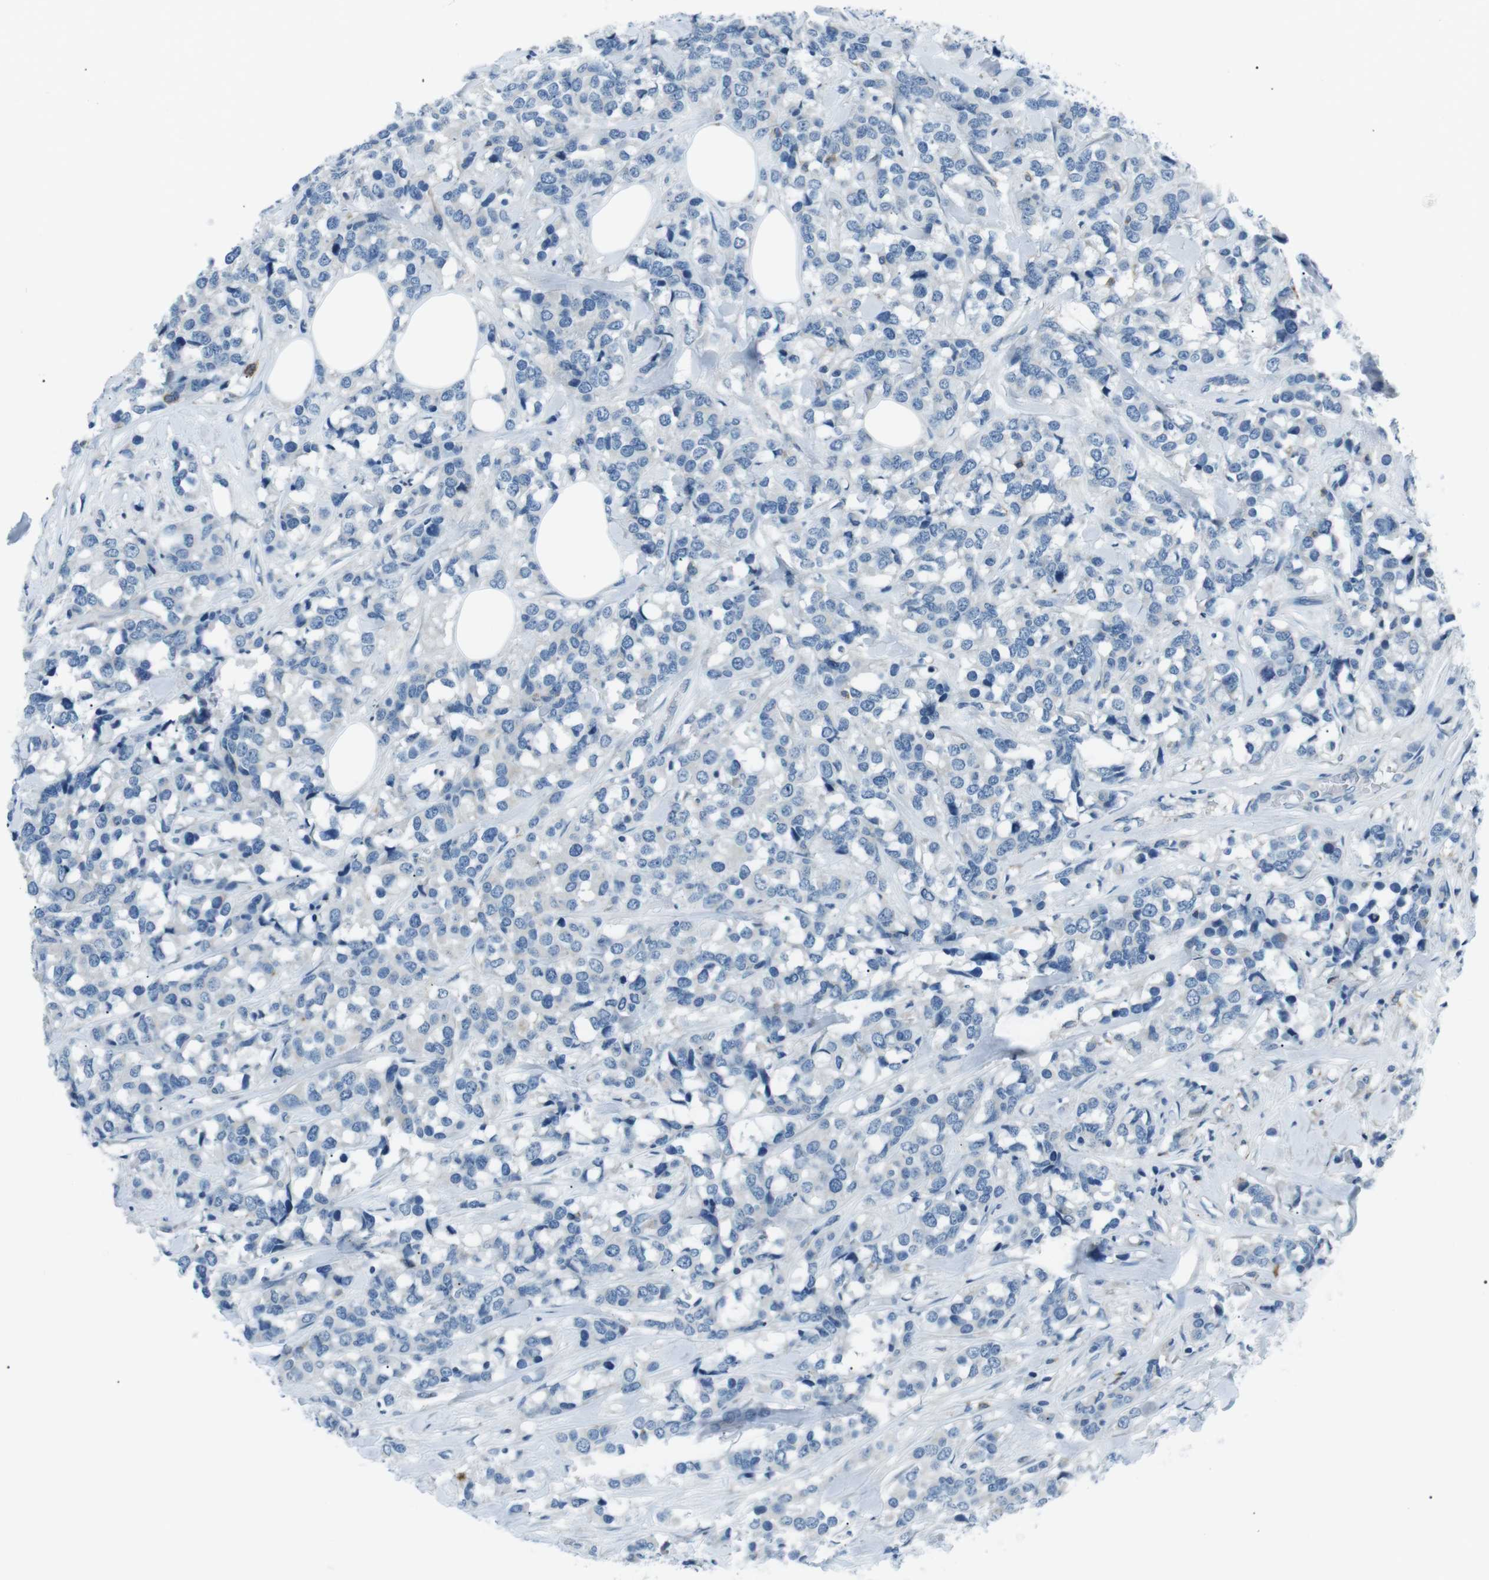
{"staining": {"intensity": "negative", "quantity": "none", "location": "none"}, "tissue": "breast cancer", "cell_type": "Tumor cells", "image_type": "cancer", "snomed": [{"axis": "morphology", "description": "Lobular carcinoma"}, {"axis": "topography", "description": "Breast"}], "caption": "An immunohistochemistry (IHC) photomicrograph of breast cancer is shown. There is no staining in tumor cells of breast cancer.", "gene": "CSF2RA", "patient": {"sex": "female", "age": 59}}